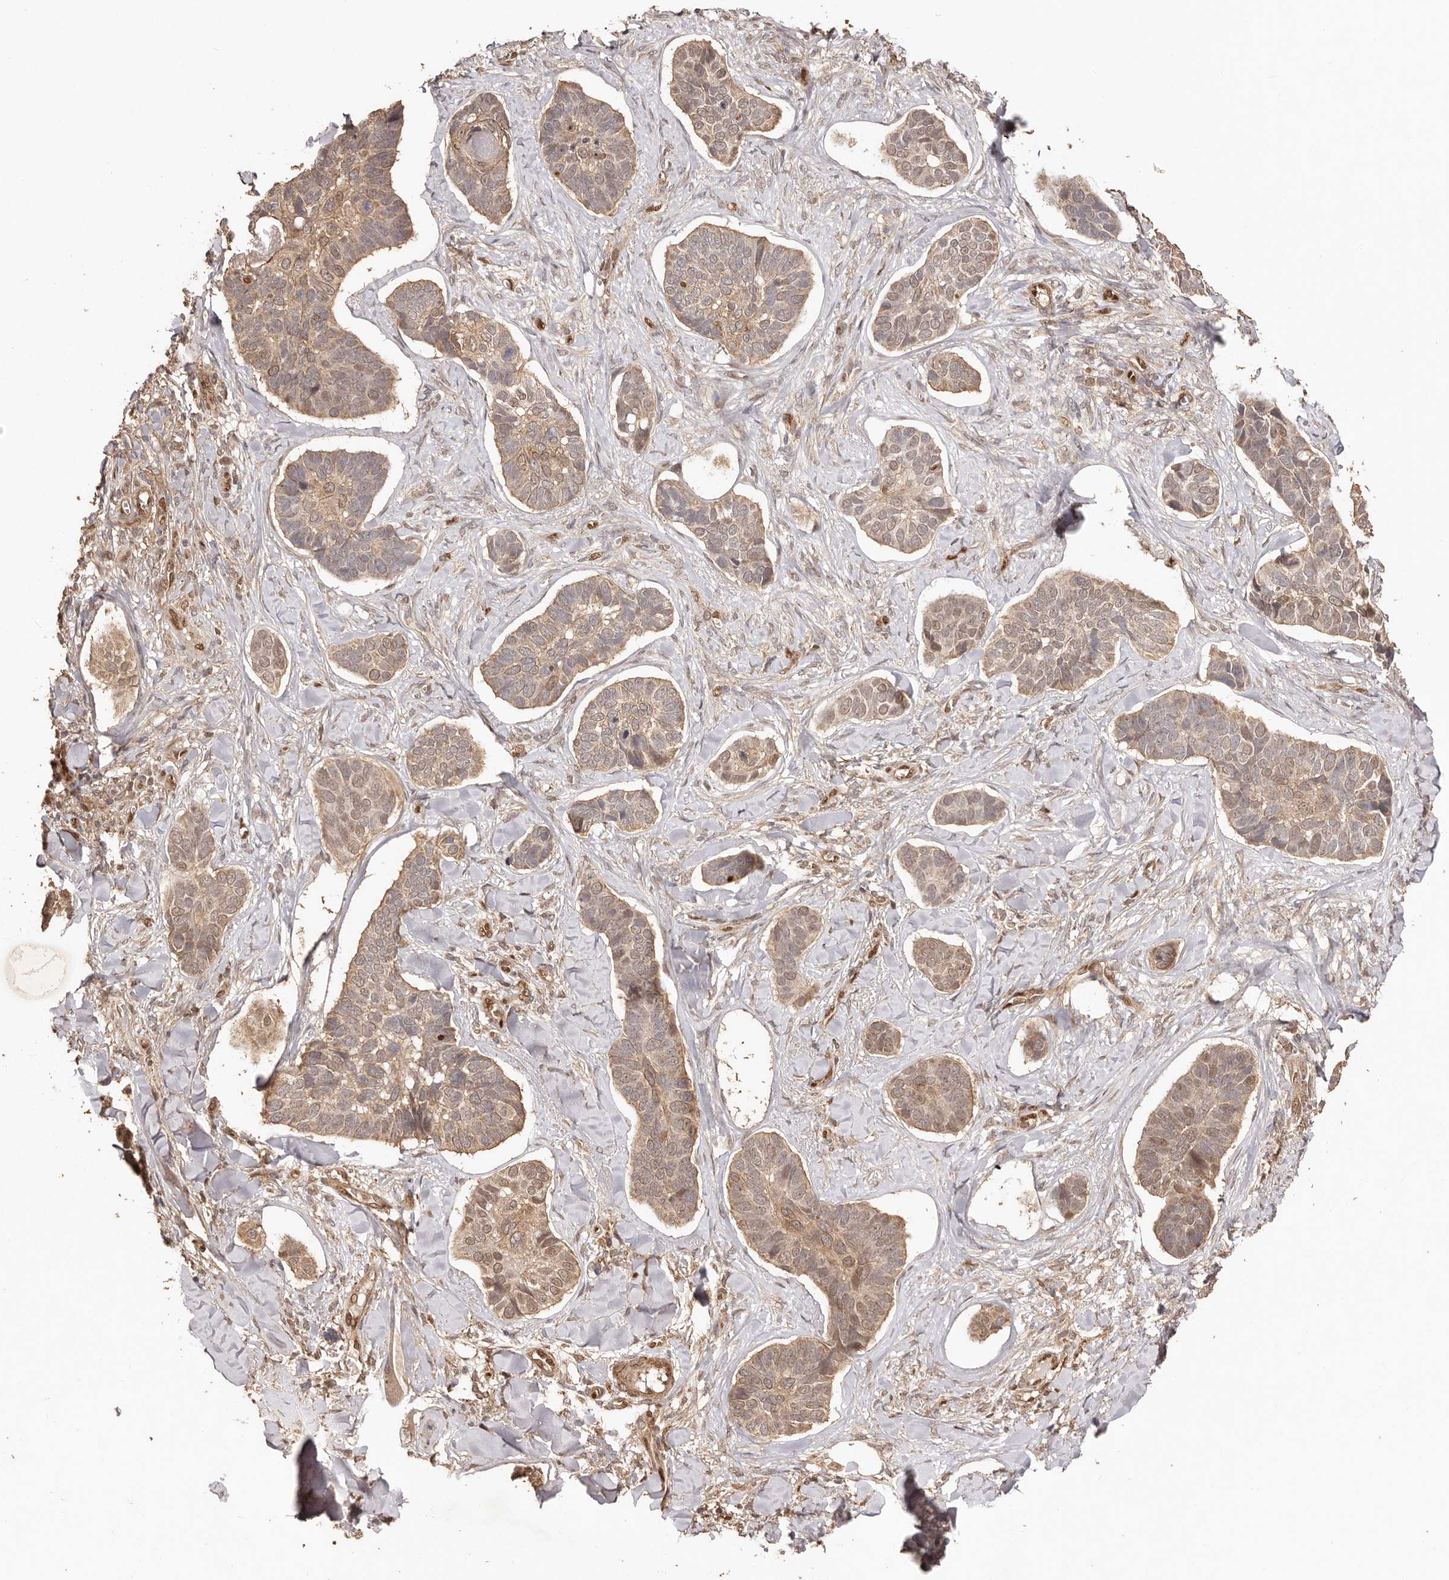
{"staining": {"intensity": "weak", "quantity": ">75%", "location": "cytoplasmic/membranous,nuclear"}, "tissue": "skin cancer", "cell_type": "Tumor cells", "image_type": "cancer", "snomed": [{"axis": "morphology", "description": "Basal cell carcinoma"}, {"axis": "topography", "description": "Skin"}], "caption": "Skin cancer (basal cell carcinoma) stained for a protein shows weak cytoplasmic/membranous and nuclear positivity in tumor cells.", "gene": "UBR2", "patient": {"sex": "male", "age": 62}}